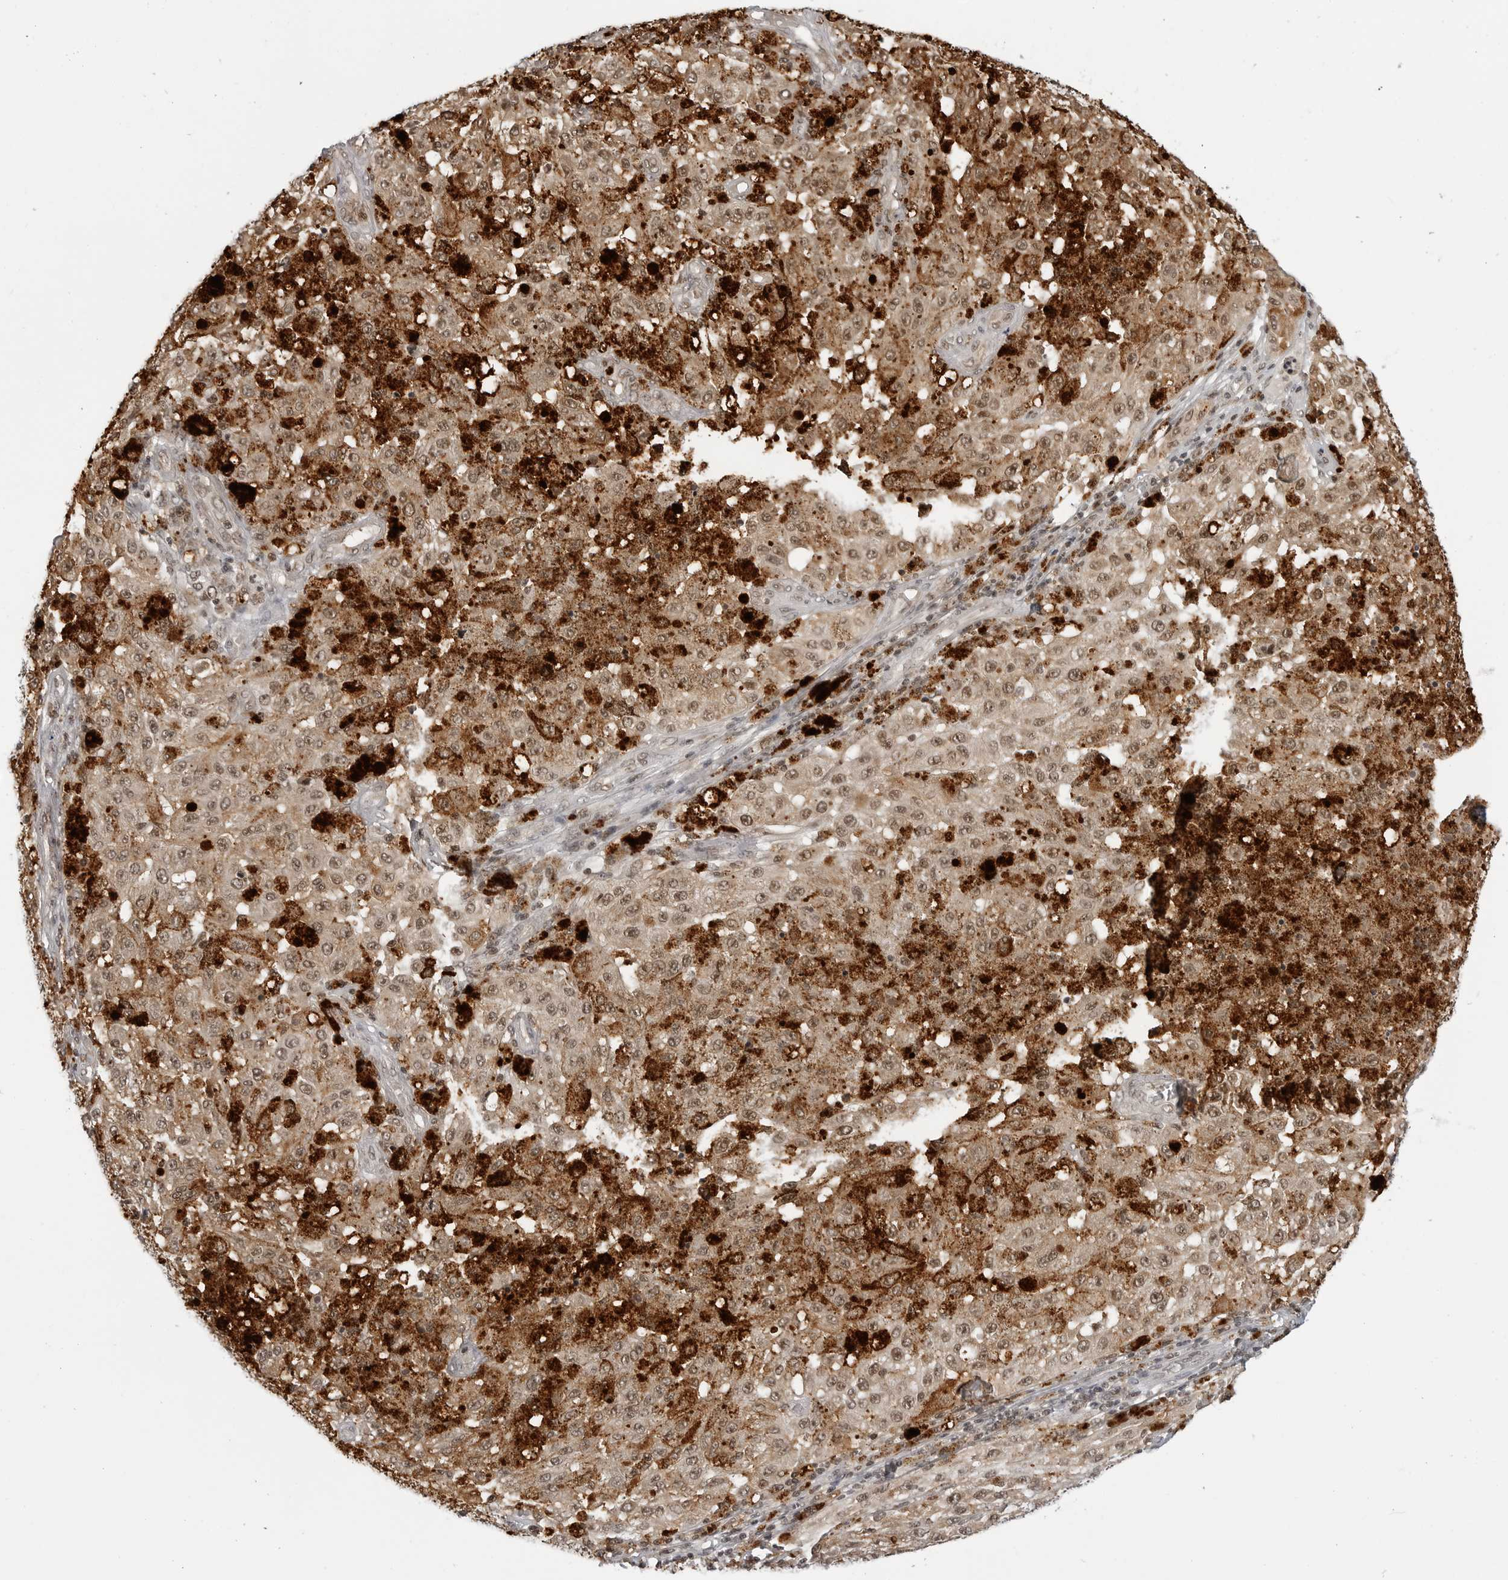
{"staining": {"intensity": "moderate", "quantity": ">75%", "location": "cytoplasmic/membranous,nuclear"}, "tissue": "melanoma", "cell_type": "Tumor cells", "image_type": "cancer", "snomed": [{"axis": "morphology", "description": "Malignant melanoma, NOS"}, {"axis": "topography", "description": "Skin"}], "caption": "Melanoma stained with DAB (3,3'-diaminobenzidine) immunohistochemistry (IHC) displays medium levels of moderate cytoplasmic/membranous and nuclear expression in approximately >75% of tumor cells.", "gene": "C8orf33", "patient": {"sex": "female", "age": 64}}